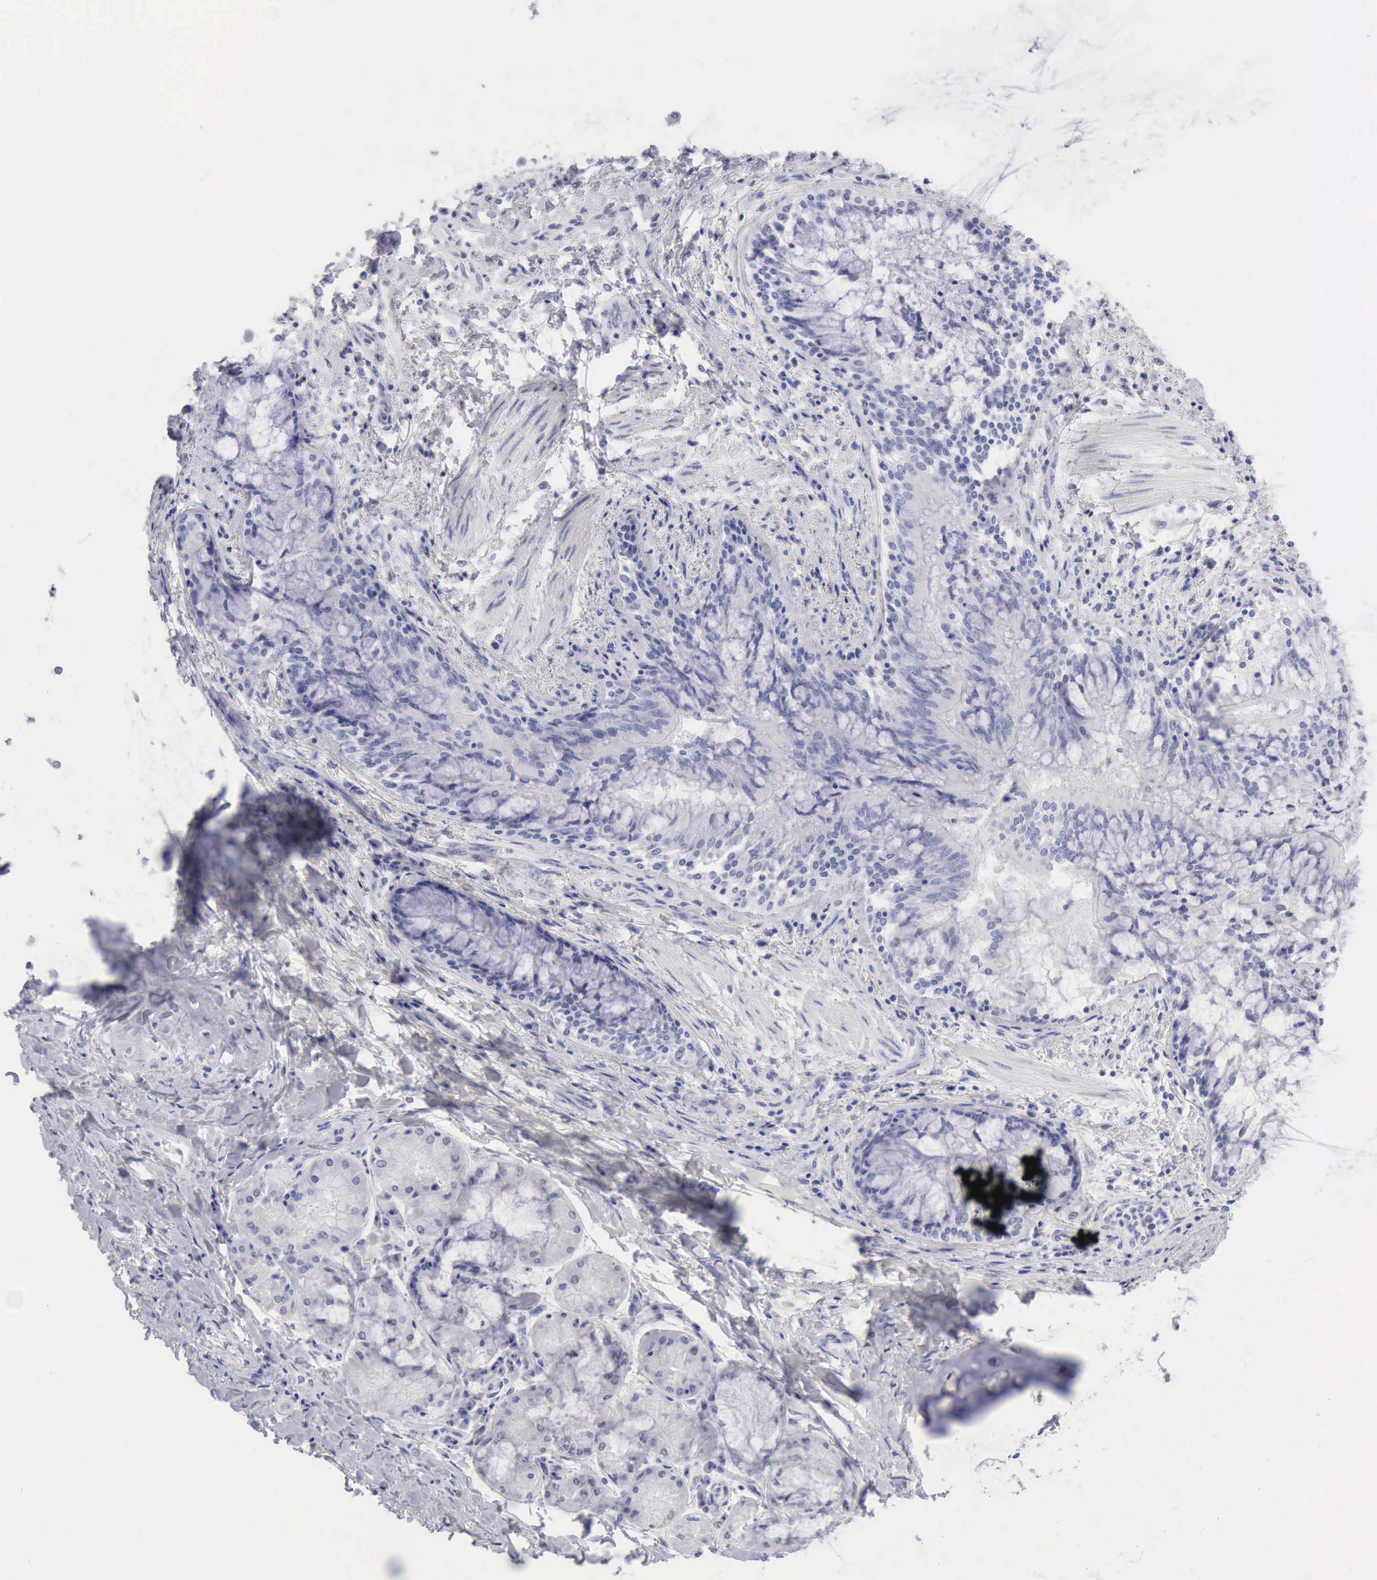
{"staining": {"intensity": "negative", "quantity": "none", "location": "none"}, "tissue": "adipose tissue", "cell_type": "Adipocytes", "image_type": "normal", "snomed": [{"axis": "morphology", "description": "Normal tissue, NOS"}, {"axis": "morphology", "description": "Adenocarcinoma, NOS"}, {"axis": "topography", "description": "Cartilage tissue"}, {"axis": "topography", "description": "Lung"}], "caption": "Photomicrograph shows no protein expression in adipocytes of unremarkable adipose tissue. (Stains: DAB (3,3'-diaminobenzidine) immunohistochemistry (IHC) with hematoxylin counter stain, Microscopy: brightfield microscopy at high magnification).", "gene": "ANGEL1", "patient": {"sex": "female", "age": 67}}